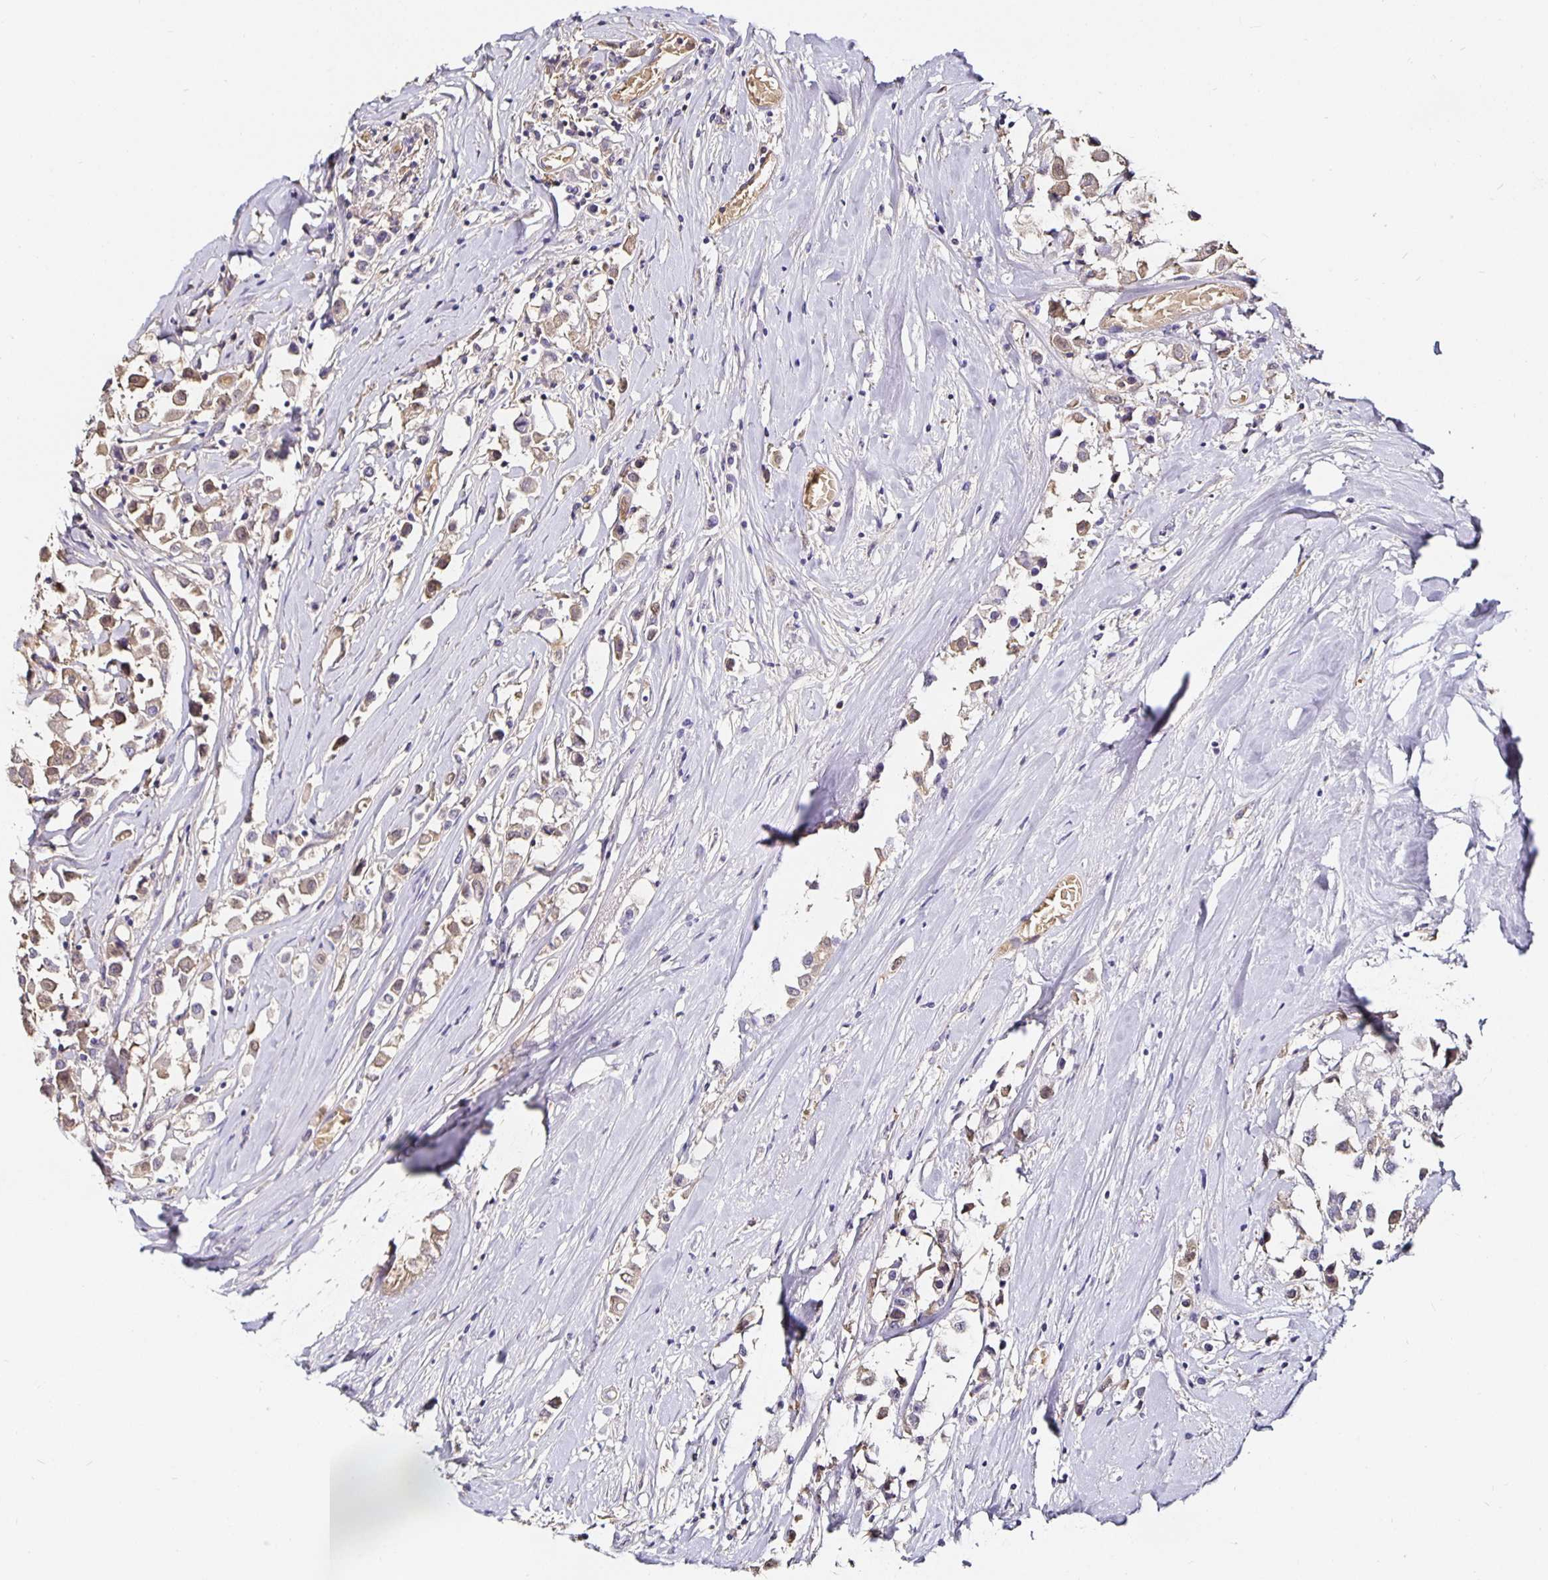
{"staining": {"intensity": "moderate", "quantity": ">75%", "location": "cytoplasmic/membranous"}, "tissue": "breast cancer", "cell_type": "Tumor cells", "image_type": "cancer", "snomed": [{"axis": "morphology", "description": "Duct carcinoma"}, {"axis": "topography", "description": "Breast"}], "caption": "Protein staining of breast cancer tissue displays moderate cytoplasmic/membranous positivity in approximately >75% of tumor cells.", "gene": "TTR", "patient": {"sex": "female", "age": 61}}